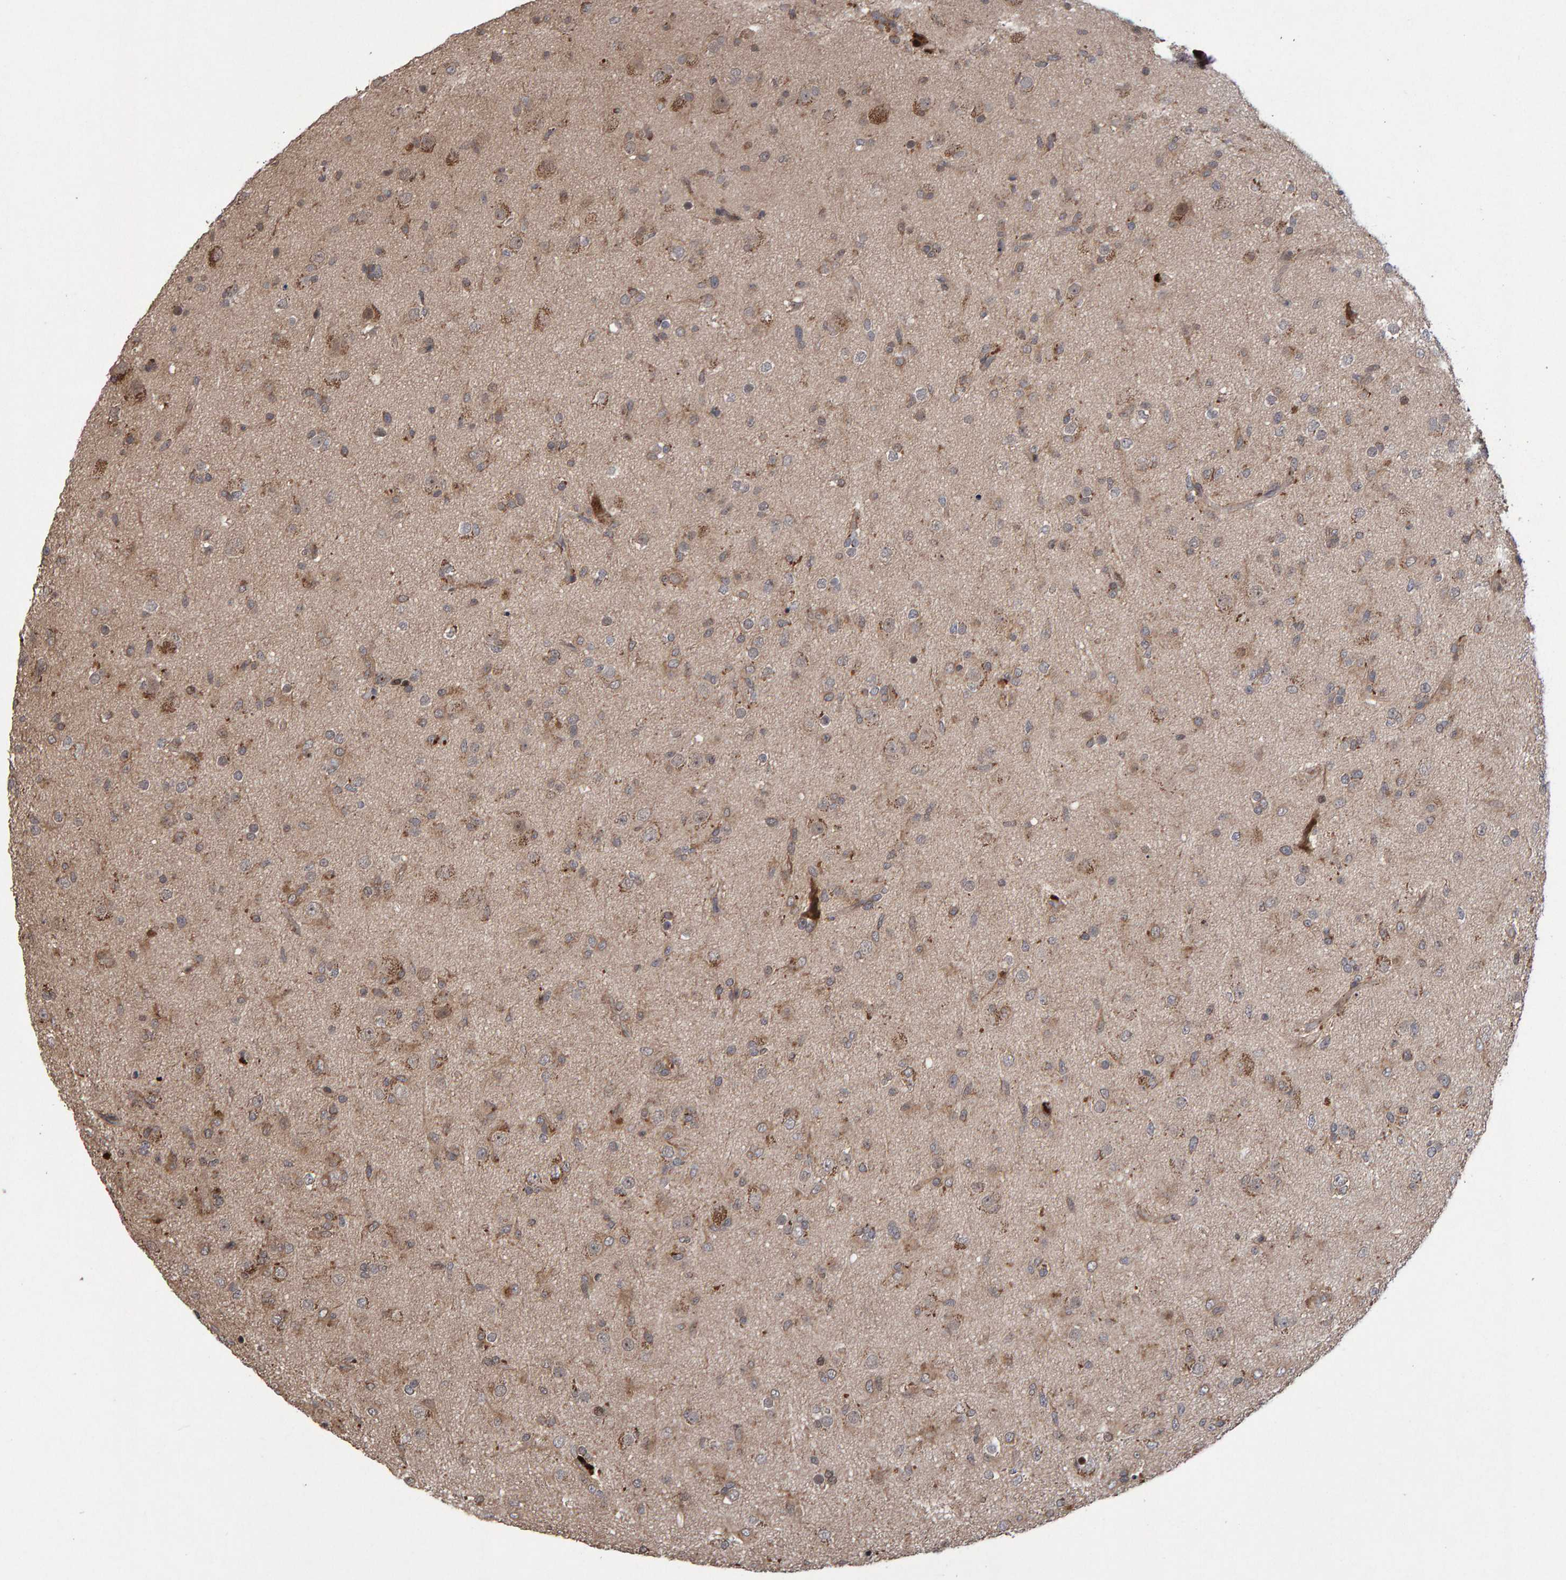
{"staining": {"intensity": "weak", "quantity": ">75%", "location": "cytoplasmic/membranous"}, "tissue": "glioma", "cell_type": "Tumor cells", "image_type": "cancer", "snomed": [{"axis": "morphology", "description": "Glioma, malignant, Low grade"}, {"axis": "topography", "description": "Brain"}], "caption": "Immunohistochemical staining of glioma demonstrates low levels of weak cytoplasmic/membranous staining in about >75% of tumor cells. The staining is performed using DAB (3,3'-diaminobenzidine) brown chromogen to label protein expression. The nuclei are counter-stained blue using hematoxylin.", "gene": "PECR", "patient": {"sex": "male", "age": 65}}